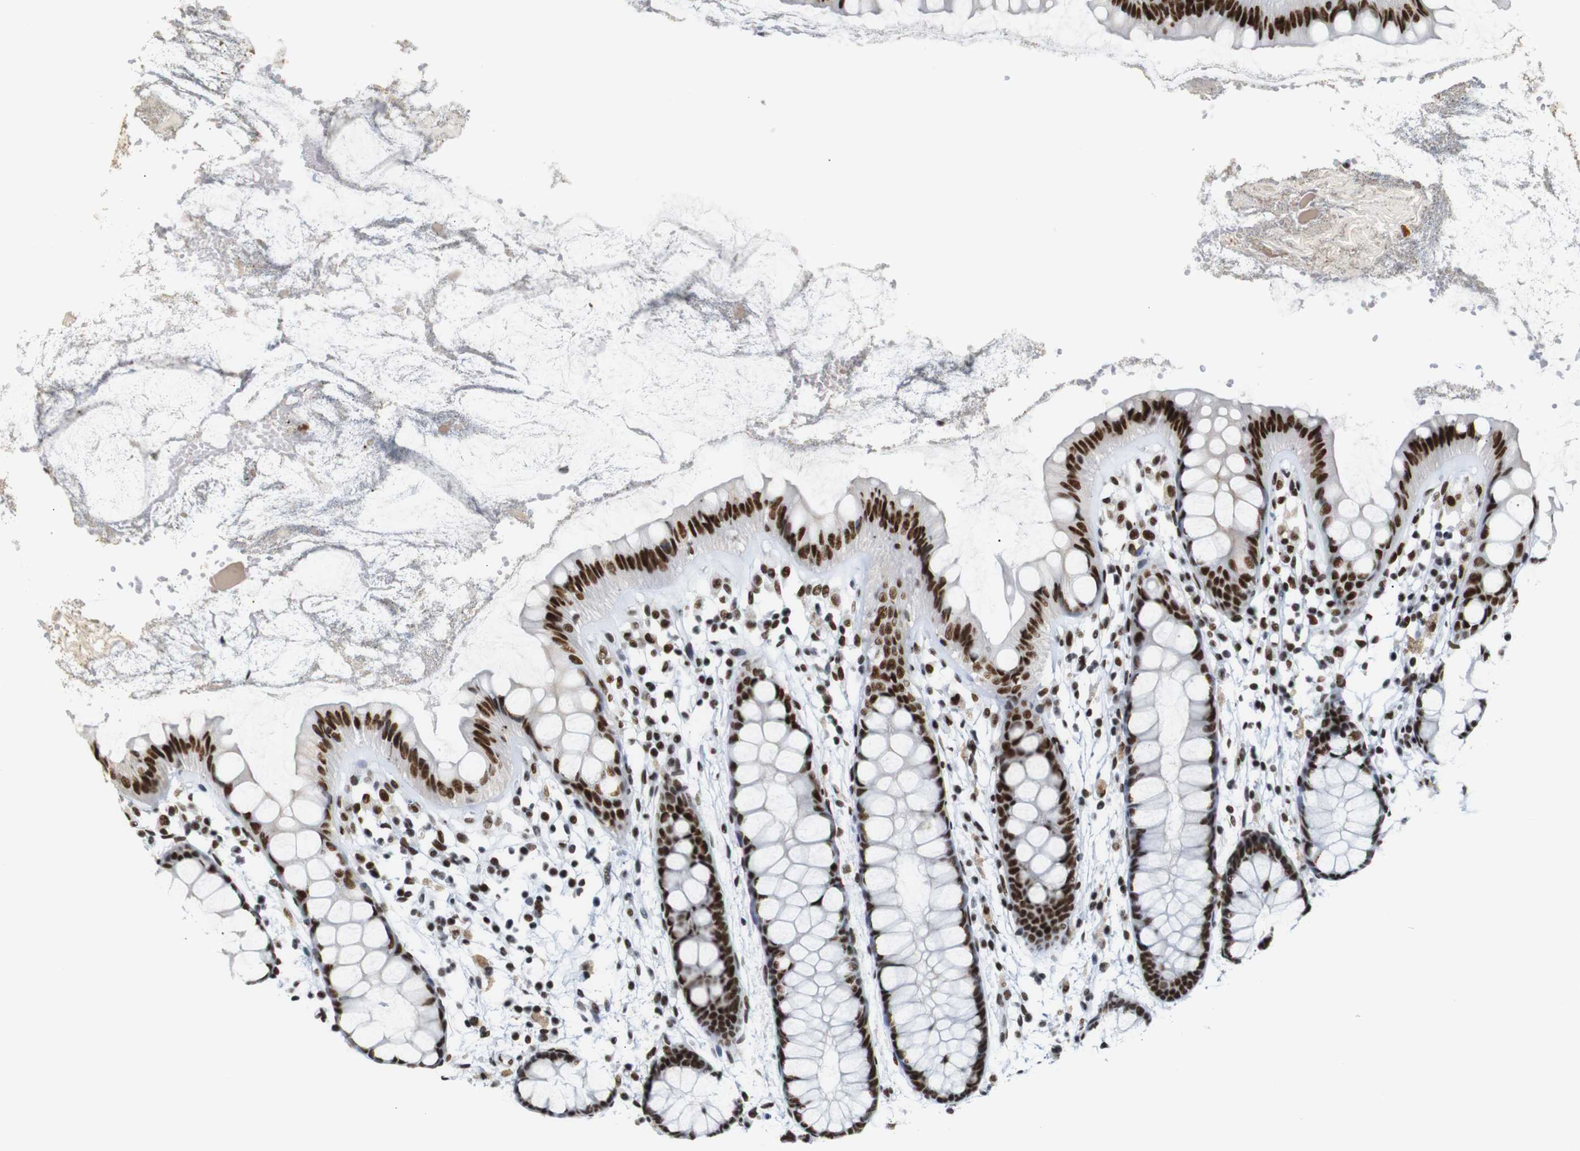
{"staining": {"intensity": "strong", "quantity": ">75%", "location": "nuclear"}, "tissue": "rectum", "cell_type": "Glandular cells", "image_type": "normal", "snomed": [{"axis": "morphology", "description": "Normal tissue, NOS"}, {"axis": "topography", "description": "Rectum"}], "caption": "High-power microscopy captured an IHC histopathology image of normal rectum, revealing strong nuclear positivity in approximately >75% of glandular cells.", "gene": "TRA2B", "patient": {"sex": "female", "age": 66}}